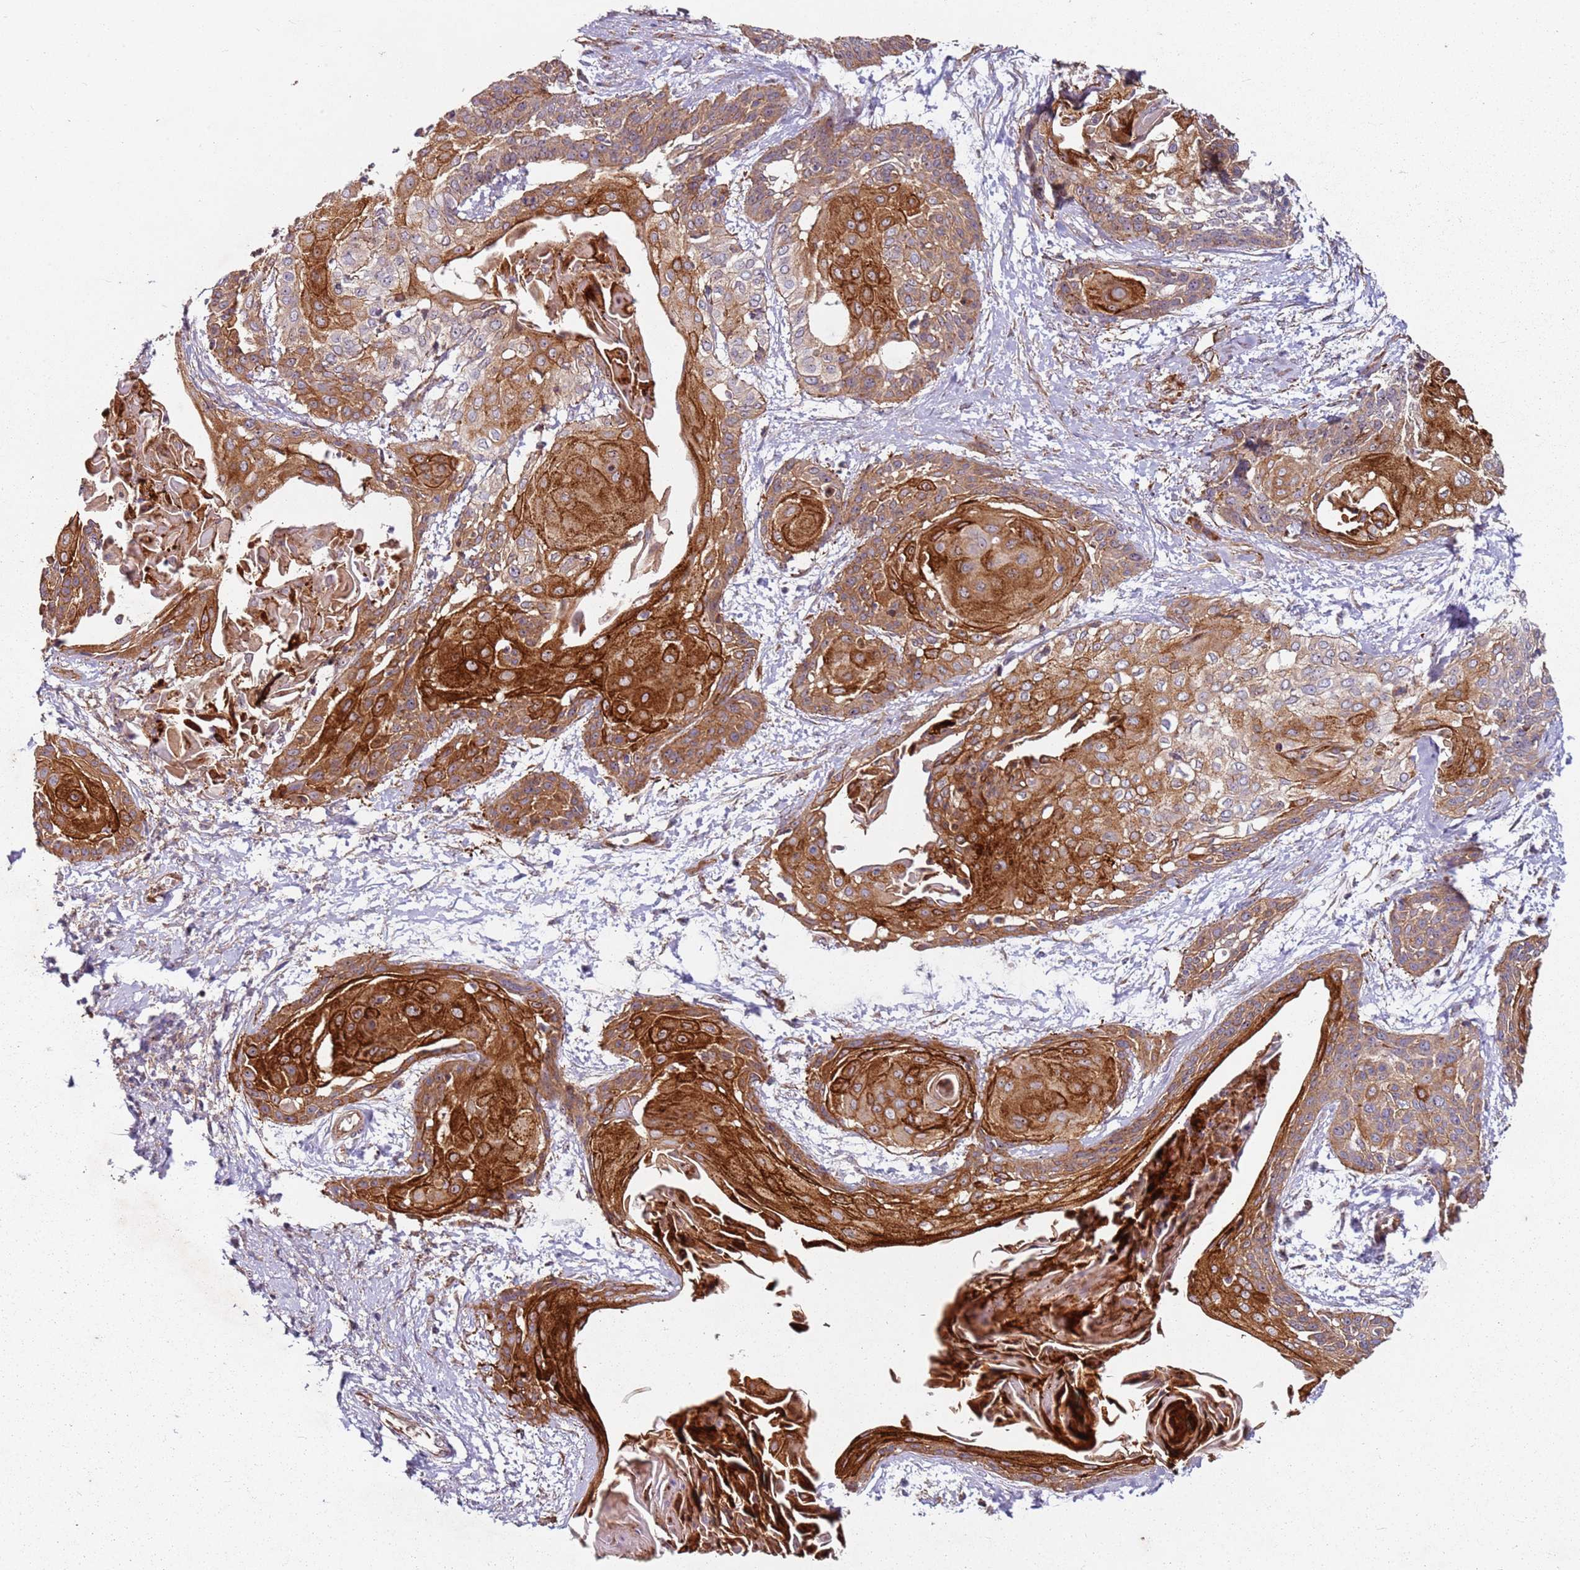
{"staining": {"intensity": "strong", "quantity": ">75%", "location": "cytoplasmic/membranous"}, "tissue": "cervical cancer", "cell_type": "Tumor cells", "image_type": "cancer", "snomed": [{"axis": "morphology", "description": "Squamous cell carcinoma, NOS"}, {"axis": "topography", "description": "Cervix"}], "caption": "Cervical cancer was stained to show a protein in brown. There is high levels of strong cytoplasmic/membranous staining in about >75% of tumor cells.", "gene": "C2CD4B", "patient": {"sex": "female", "age": 57}}